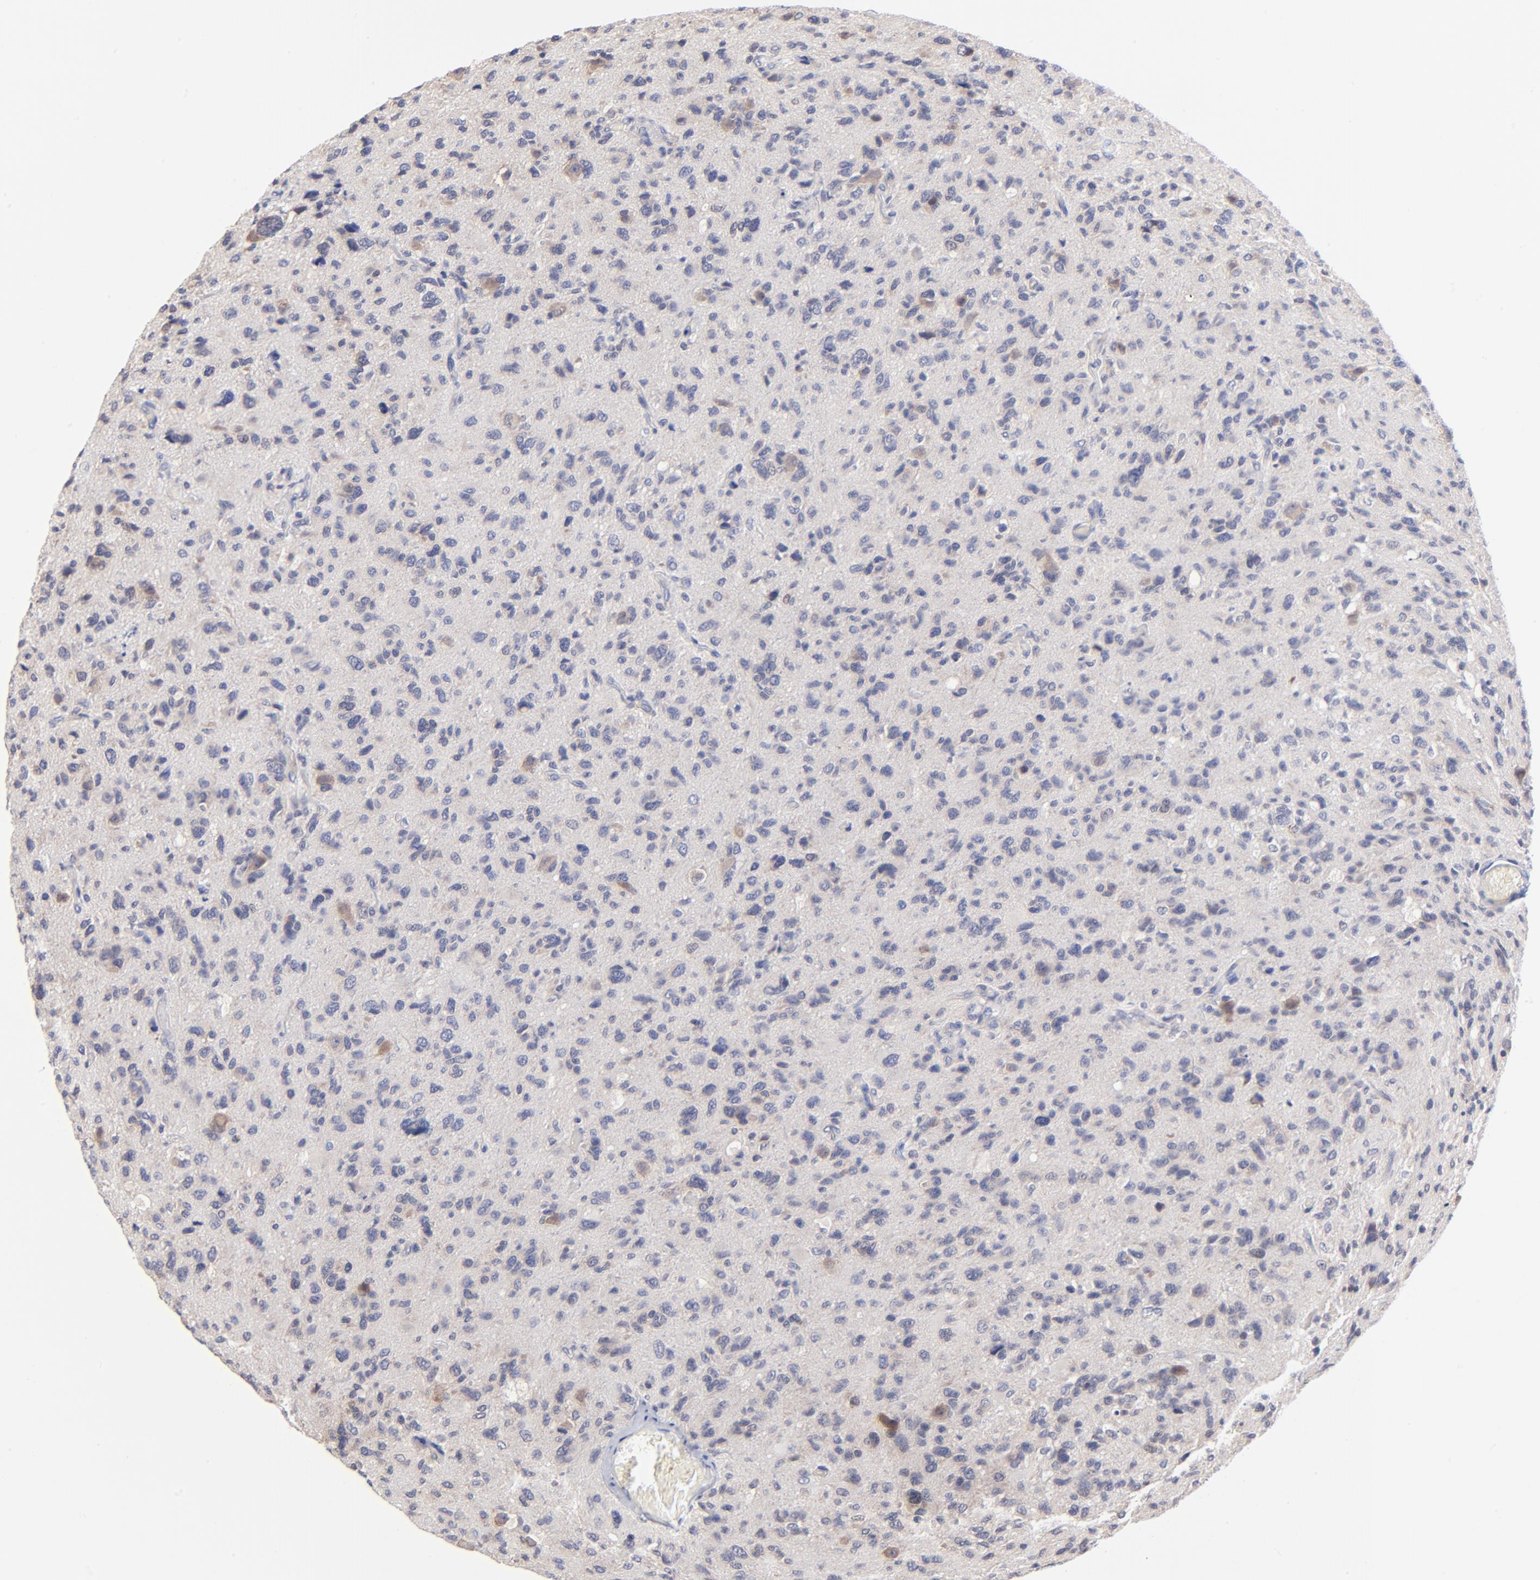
{"staining": {"intensity": "weak", "quantity": "<25%", "location": "cytoplasmic/membranous"}, "tissue": "glioma", "cell_type": "Tumor cells", "image_type": "cancer", "snomed": [{"axis": "morphology", "description": "Glioma, malignant, High grade"}, {"axis": "topography", "description": "Brain"}], "caption": "Immunohistochemical staining of human malignant glioma (high-grade) displays no significant expression in tumor cells. Nuclei are stained in blue.", "gene": "FBXO8", "patient": {"sex": "male", "age": 69}}